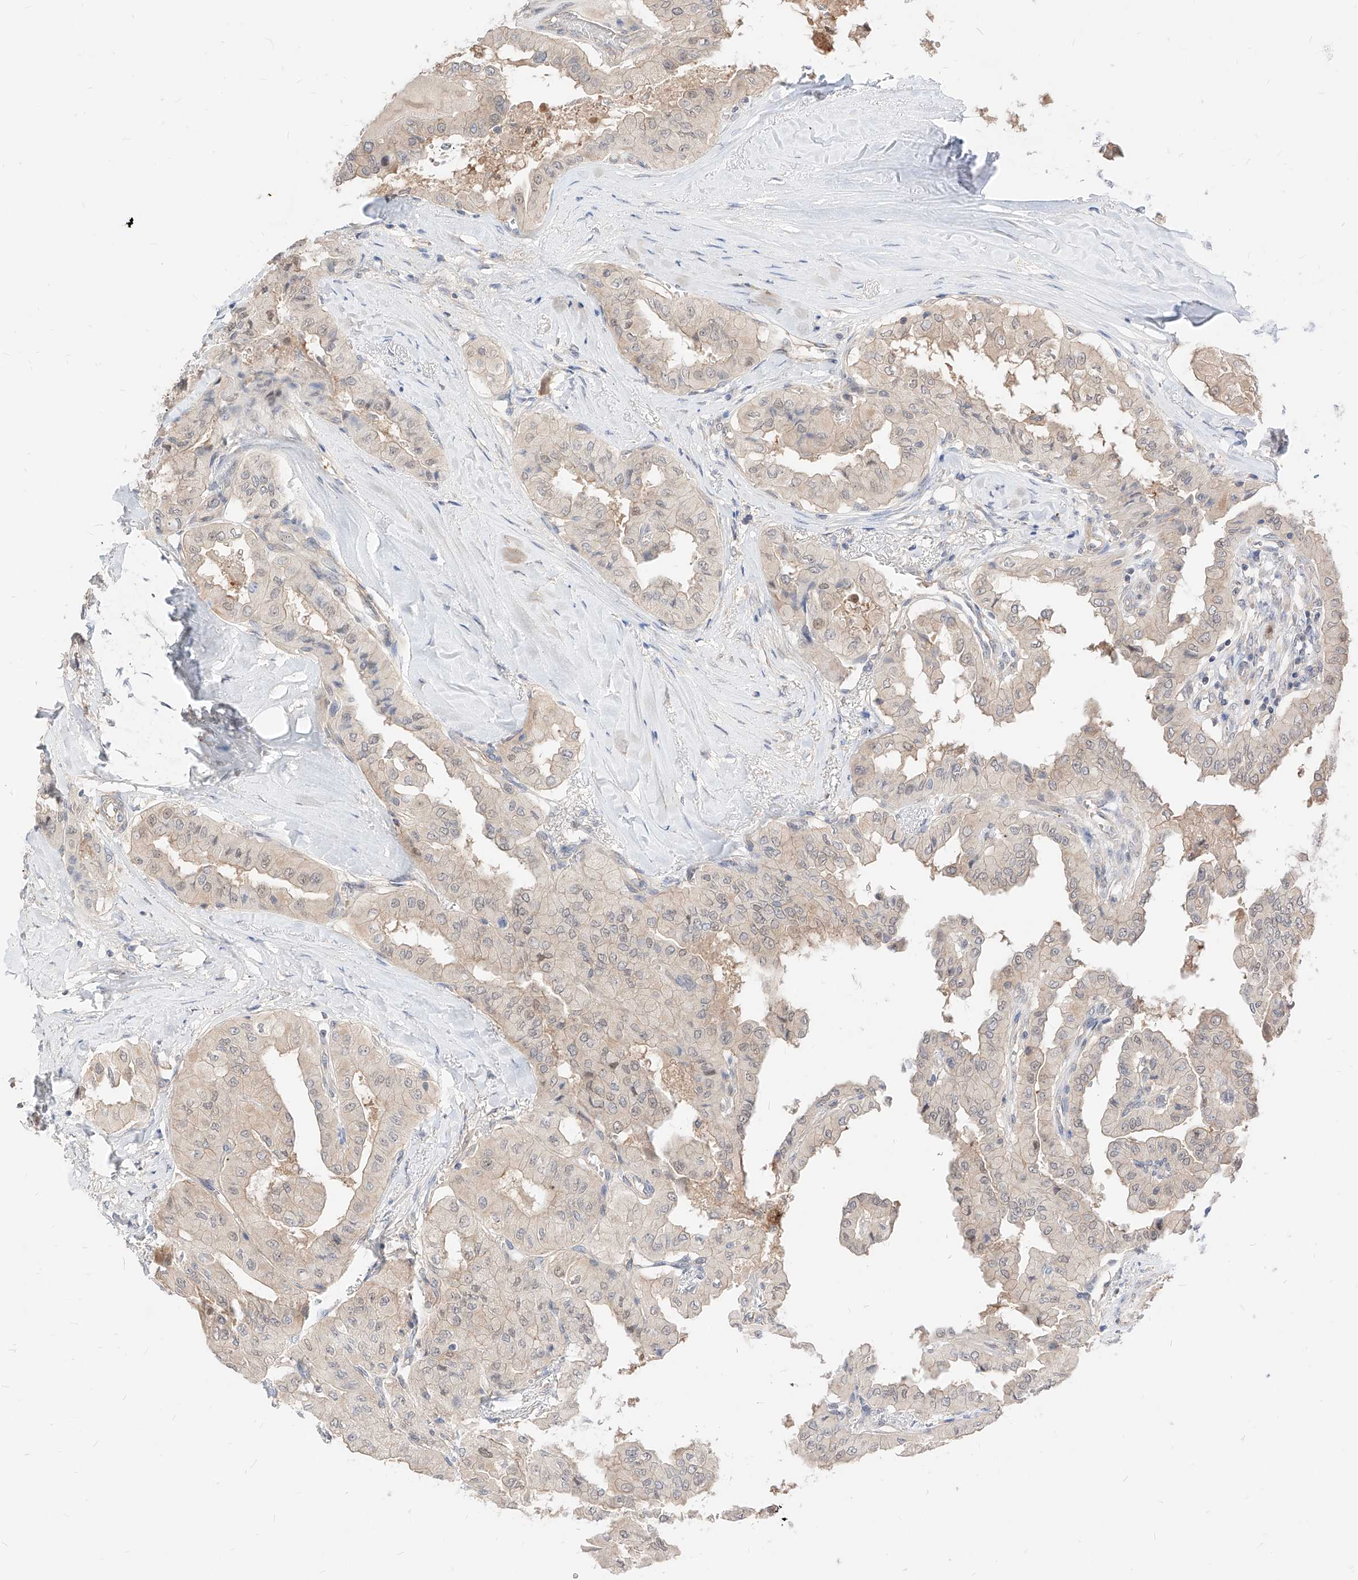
{"staining": {"intensity": "weak", "quantity": "<25%", "location": "nuclear"}, "tissue": "thyroid cancer", "cell_type": "Tumor cells", "image_type": "cancer", "snomed": [{"axis": "morphology", "description": "Papillary adenocarcinoma, NOS"}, {"axis": "topography", "description": "Thyroid gland"}], "caption": "Immunohistochemistry (IHC) image of human thyroid cancer stained for a protein (brown), which reveals no expression in tumor cells. (Brightfield microscopy of DAB (3,3'-diaminobenzidine) immunohistochemistry at high magnification).", "gene": "TSNAX", "patient": {"sex": "female", "age": 59}}